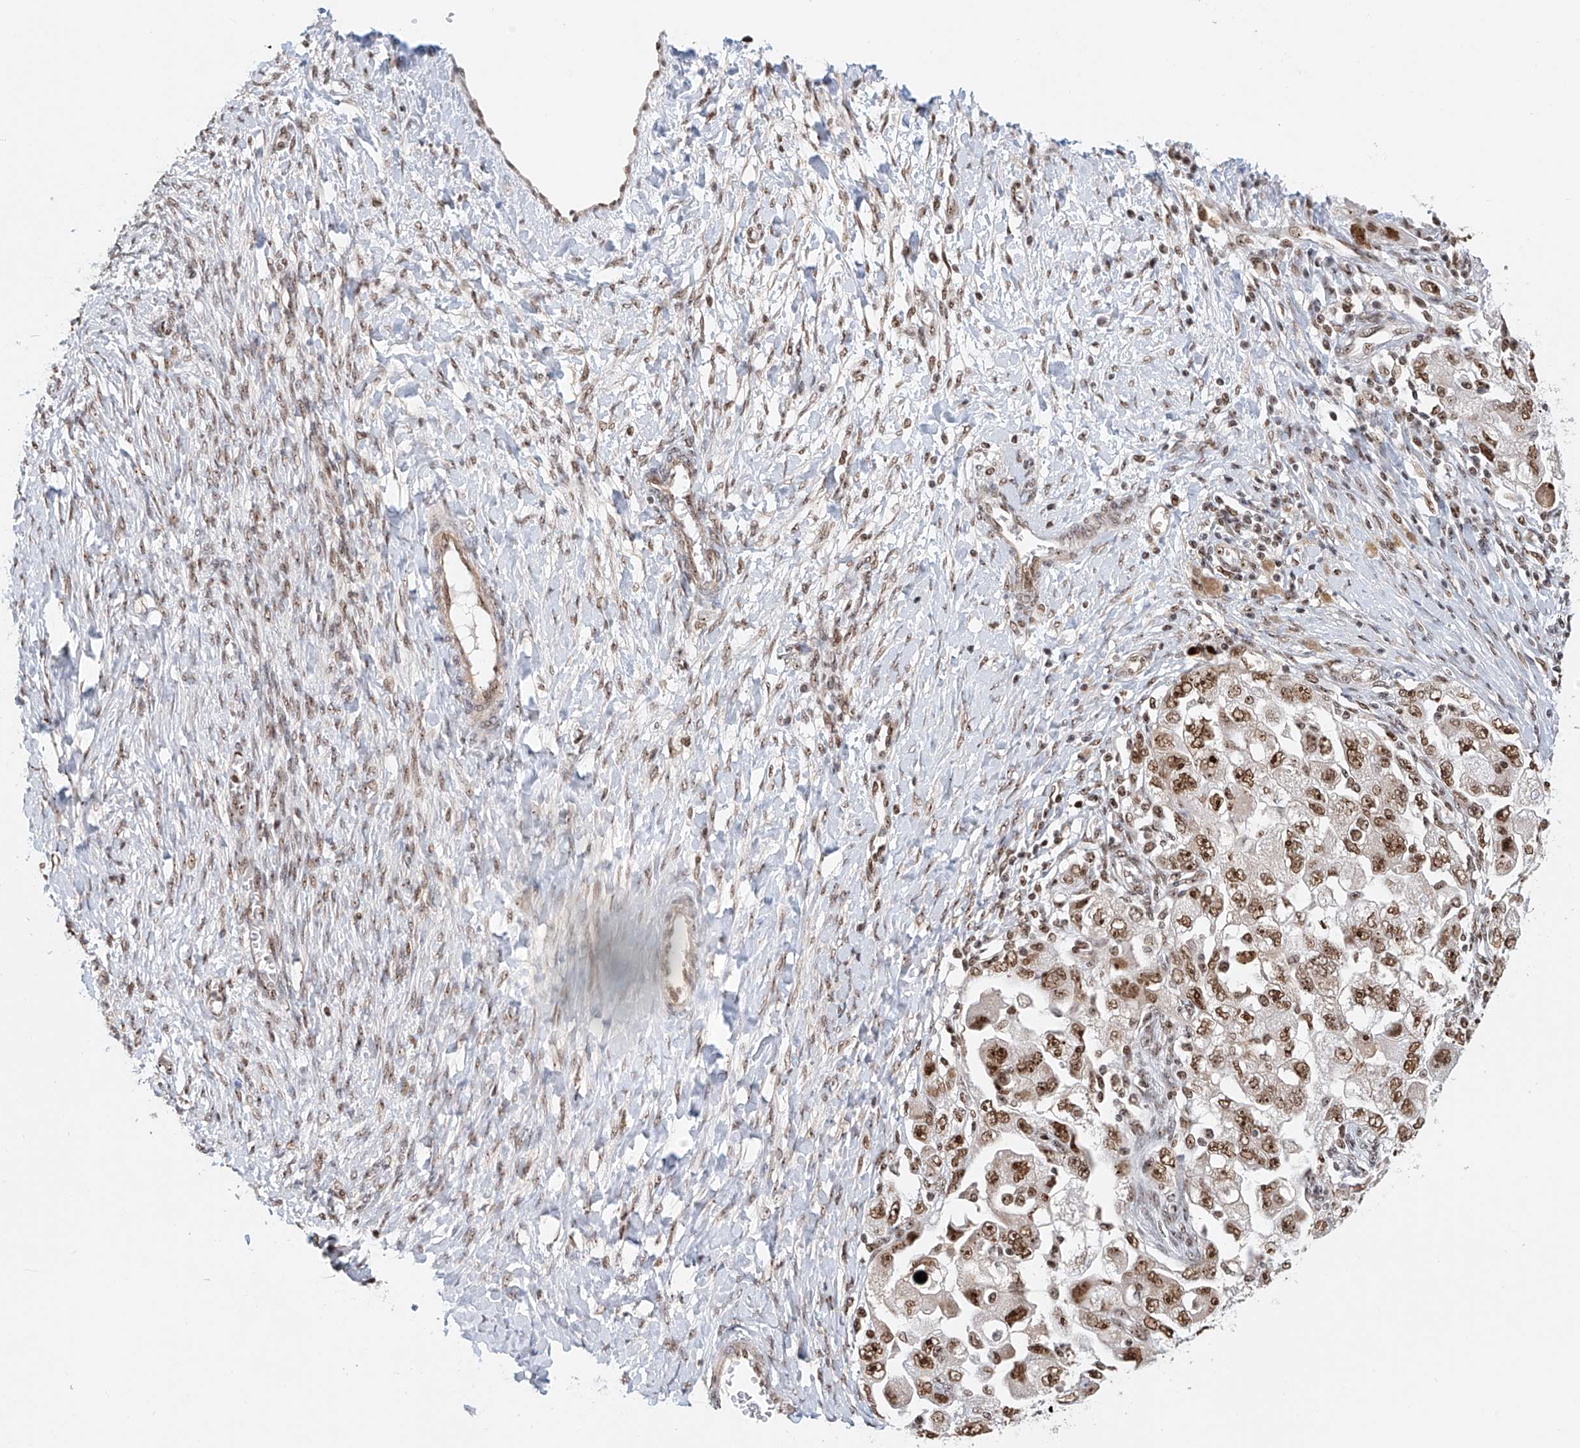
{"staining": {"intensity": "moderate", "quantity": ">75%", "location": "nuclear"}, "tissue": "ovarian cancer", "cell_type": "Tumor cells", "image_type": "cancer", "snomed": [{"axis": "morphology", "description": "Carcinoma, NOS"}, {"axis": "morphology", "description": "Cystadenocarcinoma, serous, NOS"}, {"axis": "topography", "description": "Ovary"}], "caption": "Ovarian cancer was stained to show a protein in brown. There is medium levels of moderate nuclear expression in approximately >75% of tumor cells. (DAB IHC, brown staining for protein, blue staining for nuclei).", "gene": "PRUNE2", "patient": {"sex": "female", "age": 69}}